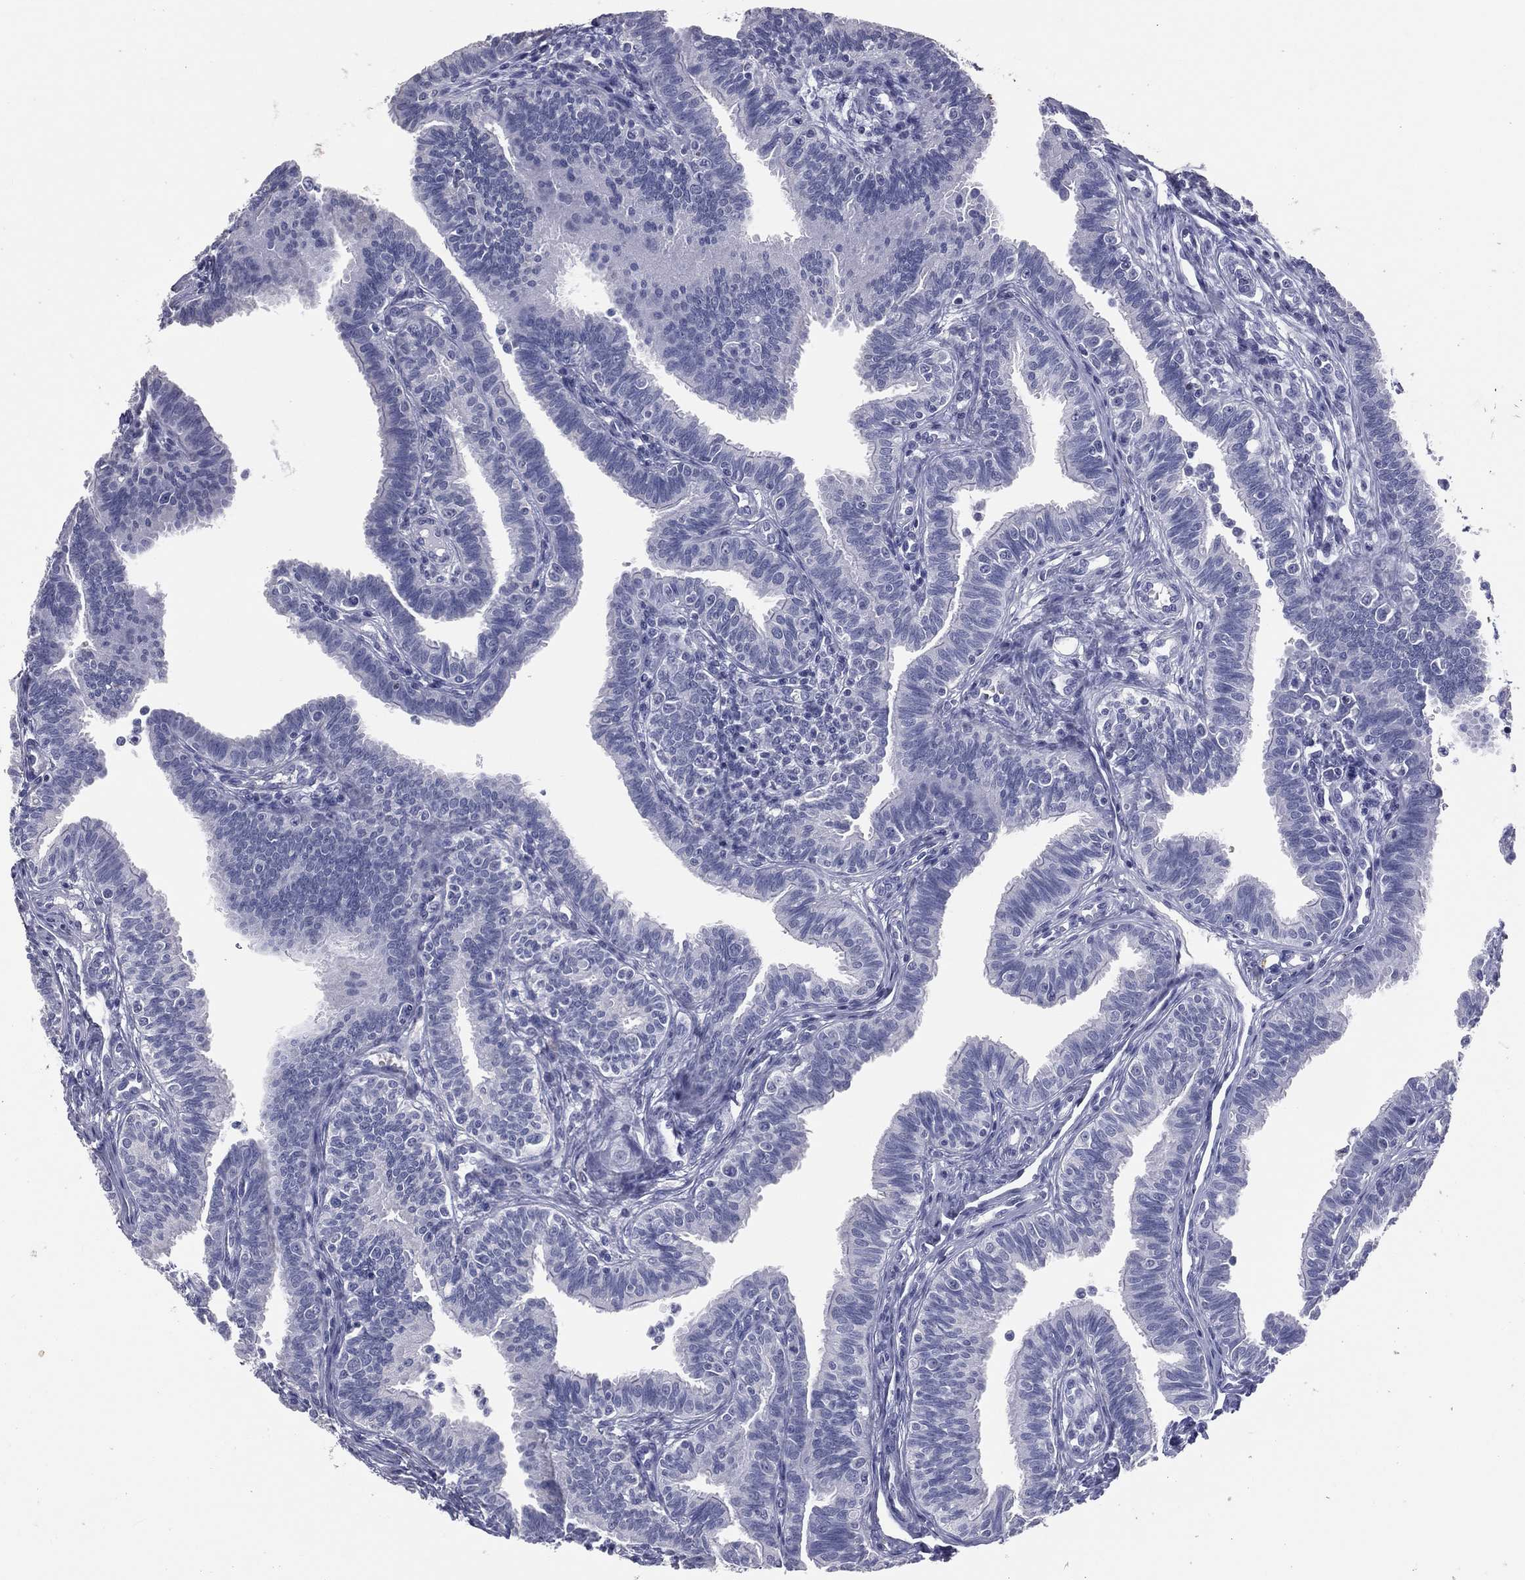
{"staining": {"intensity": "negative", "quantity": "none", "location": "none"}, "tissue": "fallopian tube", "cell_type": "Glandular cells", "image_type": "normal", "snomed": [{"axis": "morphology", "description": "Normal tissue, NOS"}, {"axis": "topography", "description": "Fallopian tube"}], "caption": "Immunohistochemistry image of benign fallopian tube stained for a protein (brown), which demonstrates no expression in glandular cells. (DAB (3,3'-diaminobenzidine) IHC visualized using brightfield microscopy, high magnification).", "gene": "ESX1", "patient": {"sex": "female", "age": 36}}